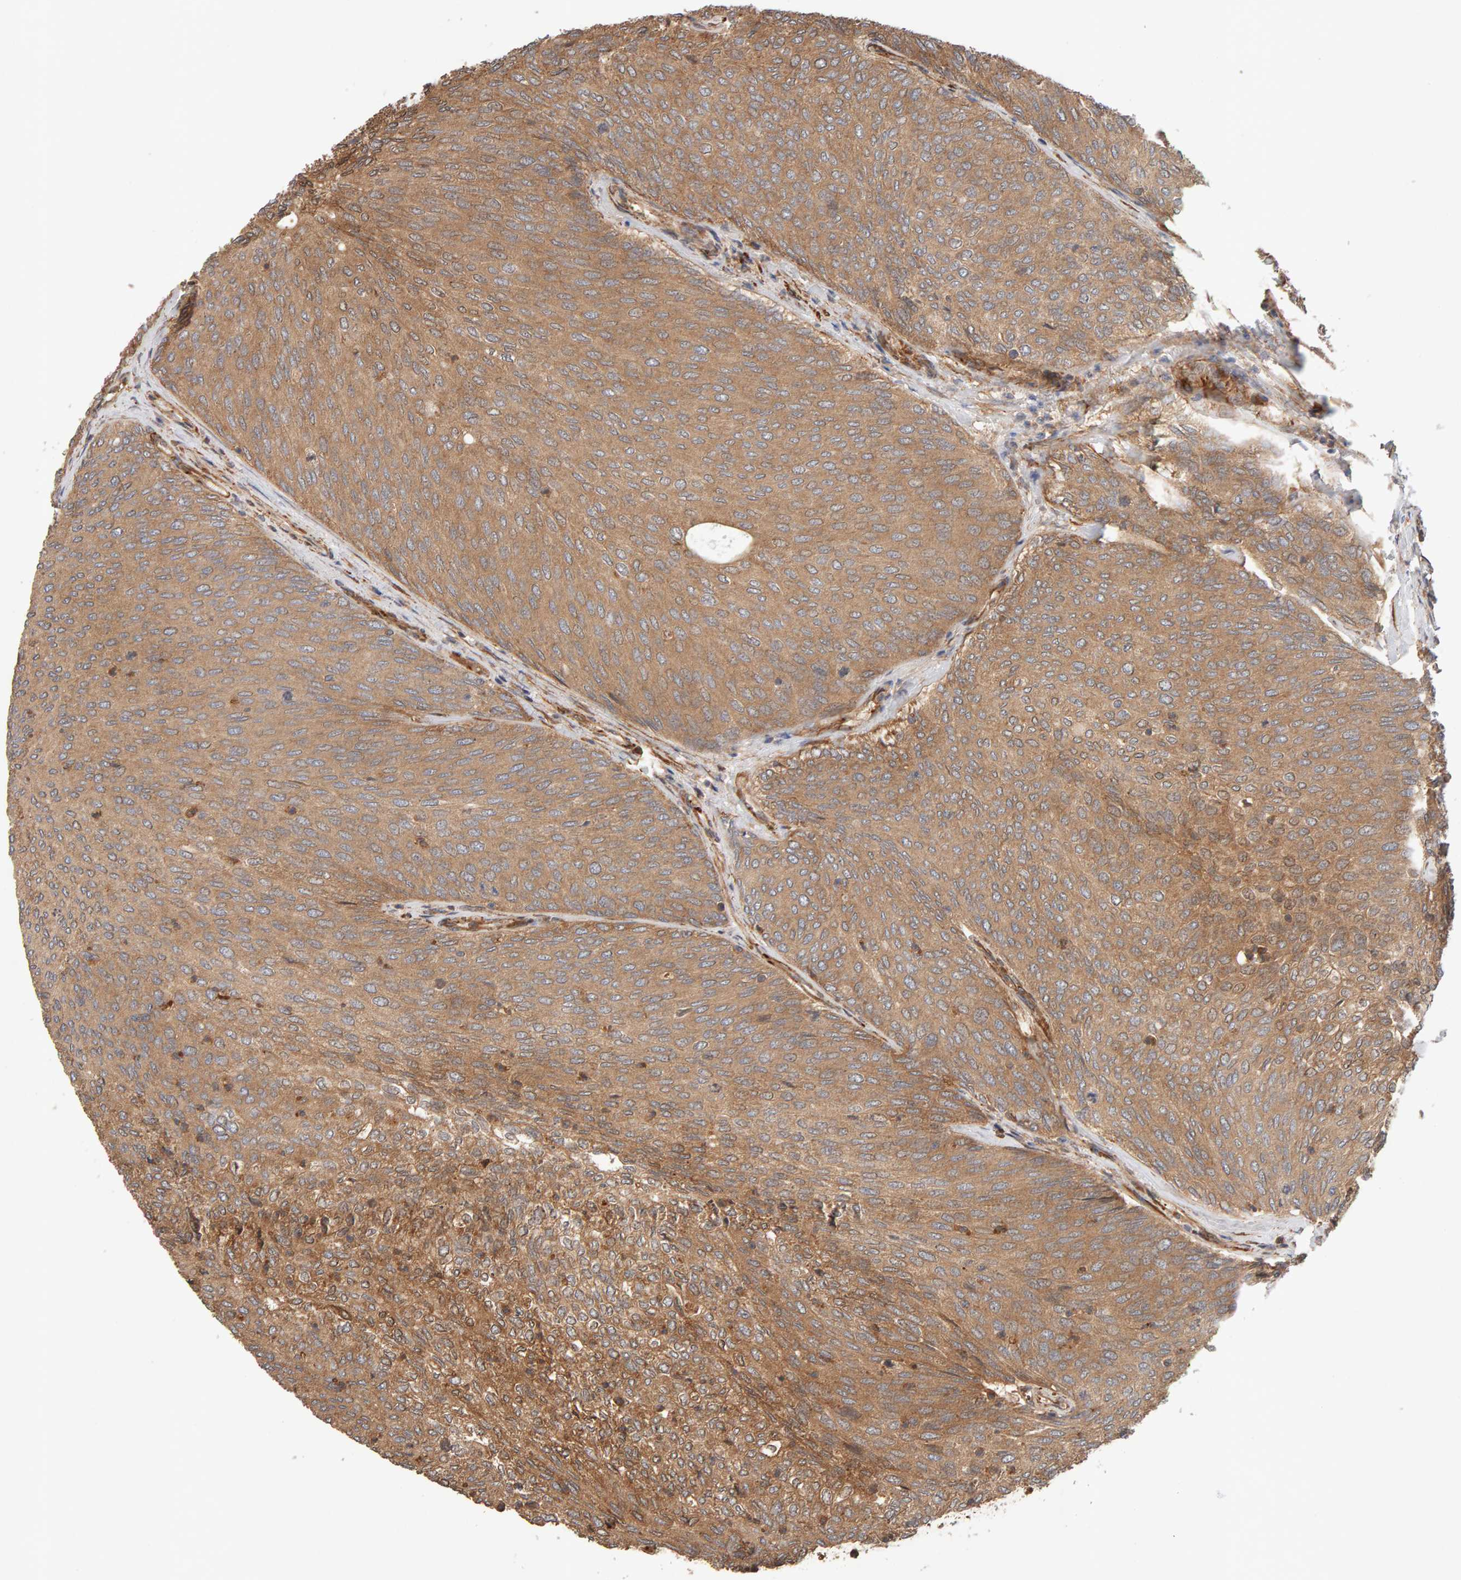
{"staining": {"intensity": "moderate", "quantity": ">75%", "location": "cytoplasmic/membranous"}, "tissue": "urothelial cancer", "cell_type": "Tumor cells", "image_type": "cancer", "snomed": [{"axis": "morphology", "description": "Urothelial carcinoma, Low grade"}, {"axis": "topography", "description": "Urinary bladder"}], "caption": "Human urothelial cancer stained with a brown dye exhibits moderate cytoplasmic/membranous positive positivity in approximately >75% of tumor cells.", "gene": "SYNRG", "patient": {"sex": "female", "age": 79}}